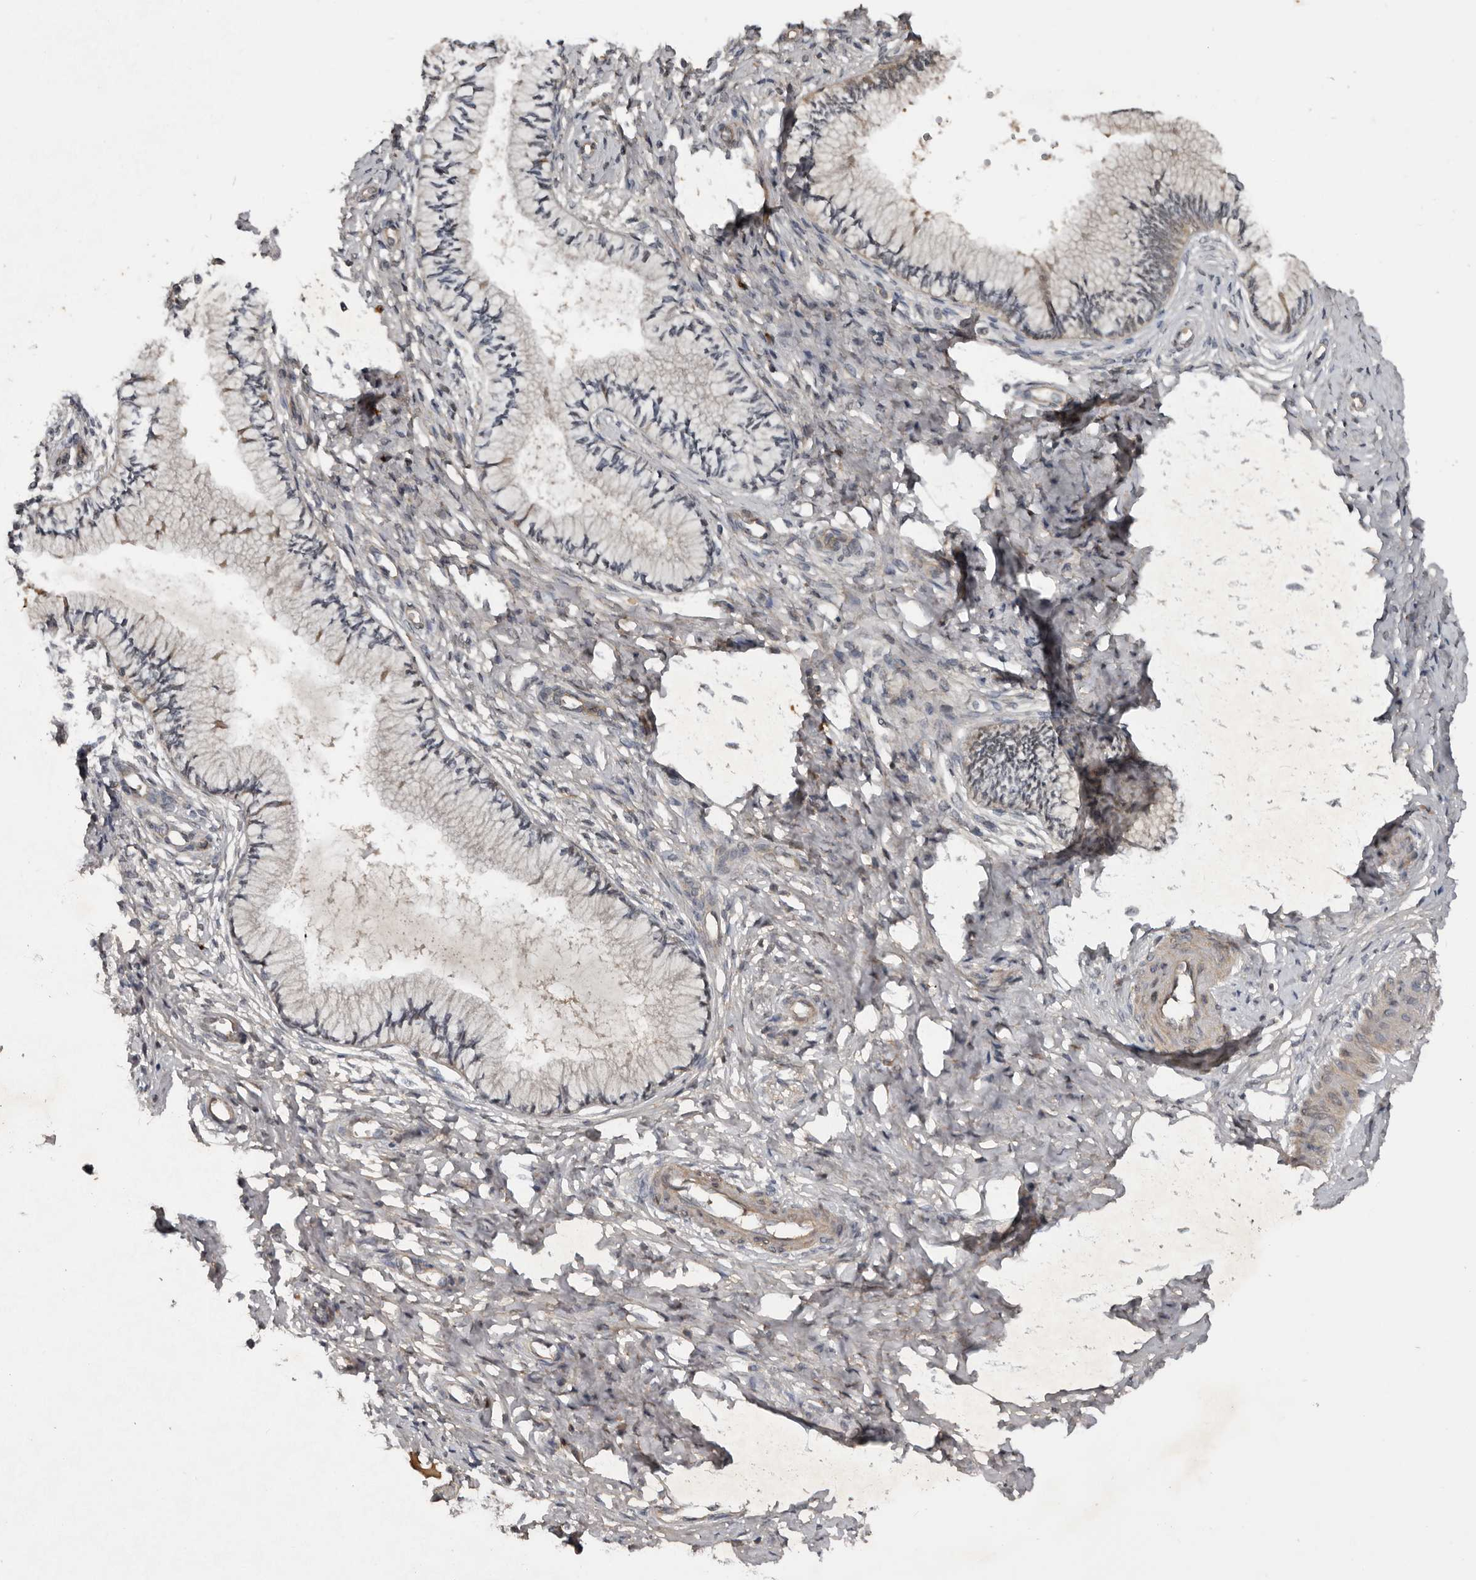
{"staining": {"intensity": "weak", "quantity": "<25%", "location": "cytoplasmic/membranous"}, "tissue": "cervix", "cell_type": "Glandular cells", "image_type": "normal", "snomed": [{"axis": "morphology", "description": "Normal tissue, NOS"}, {"axis": "topography", "description": "Cervix"}], "caption": "Image shows no protein positivity in glandular cells of unremarkable cervix. (Brightfield microscopy of DAB immunohistochemistry at high magnification).", "gene": "DNAJB4", "patient": {"sex": "female", "age": 36}}